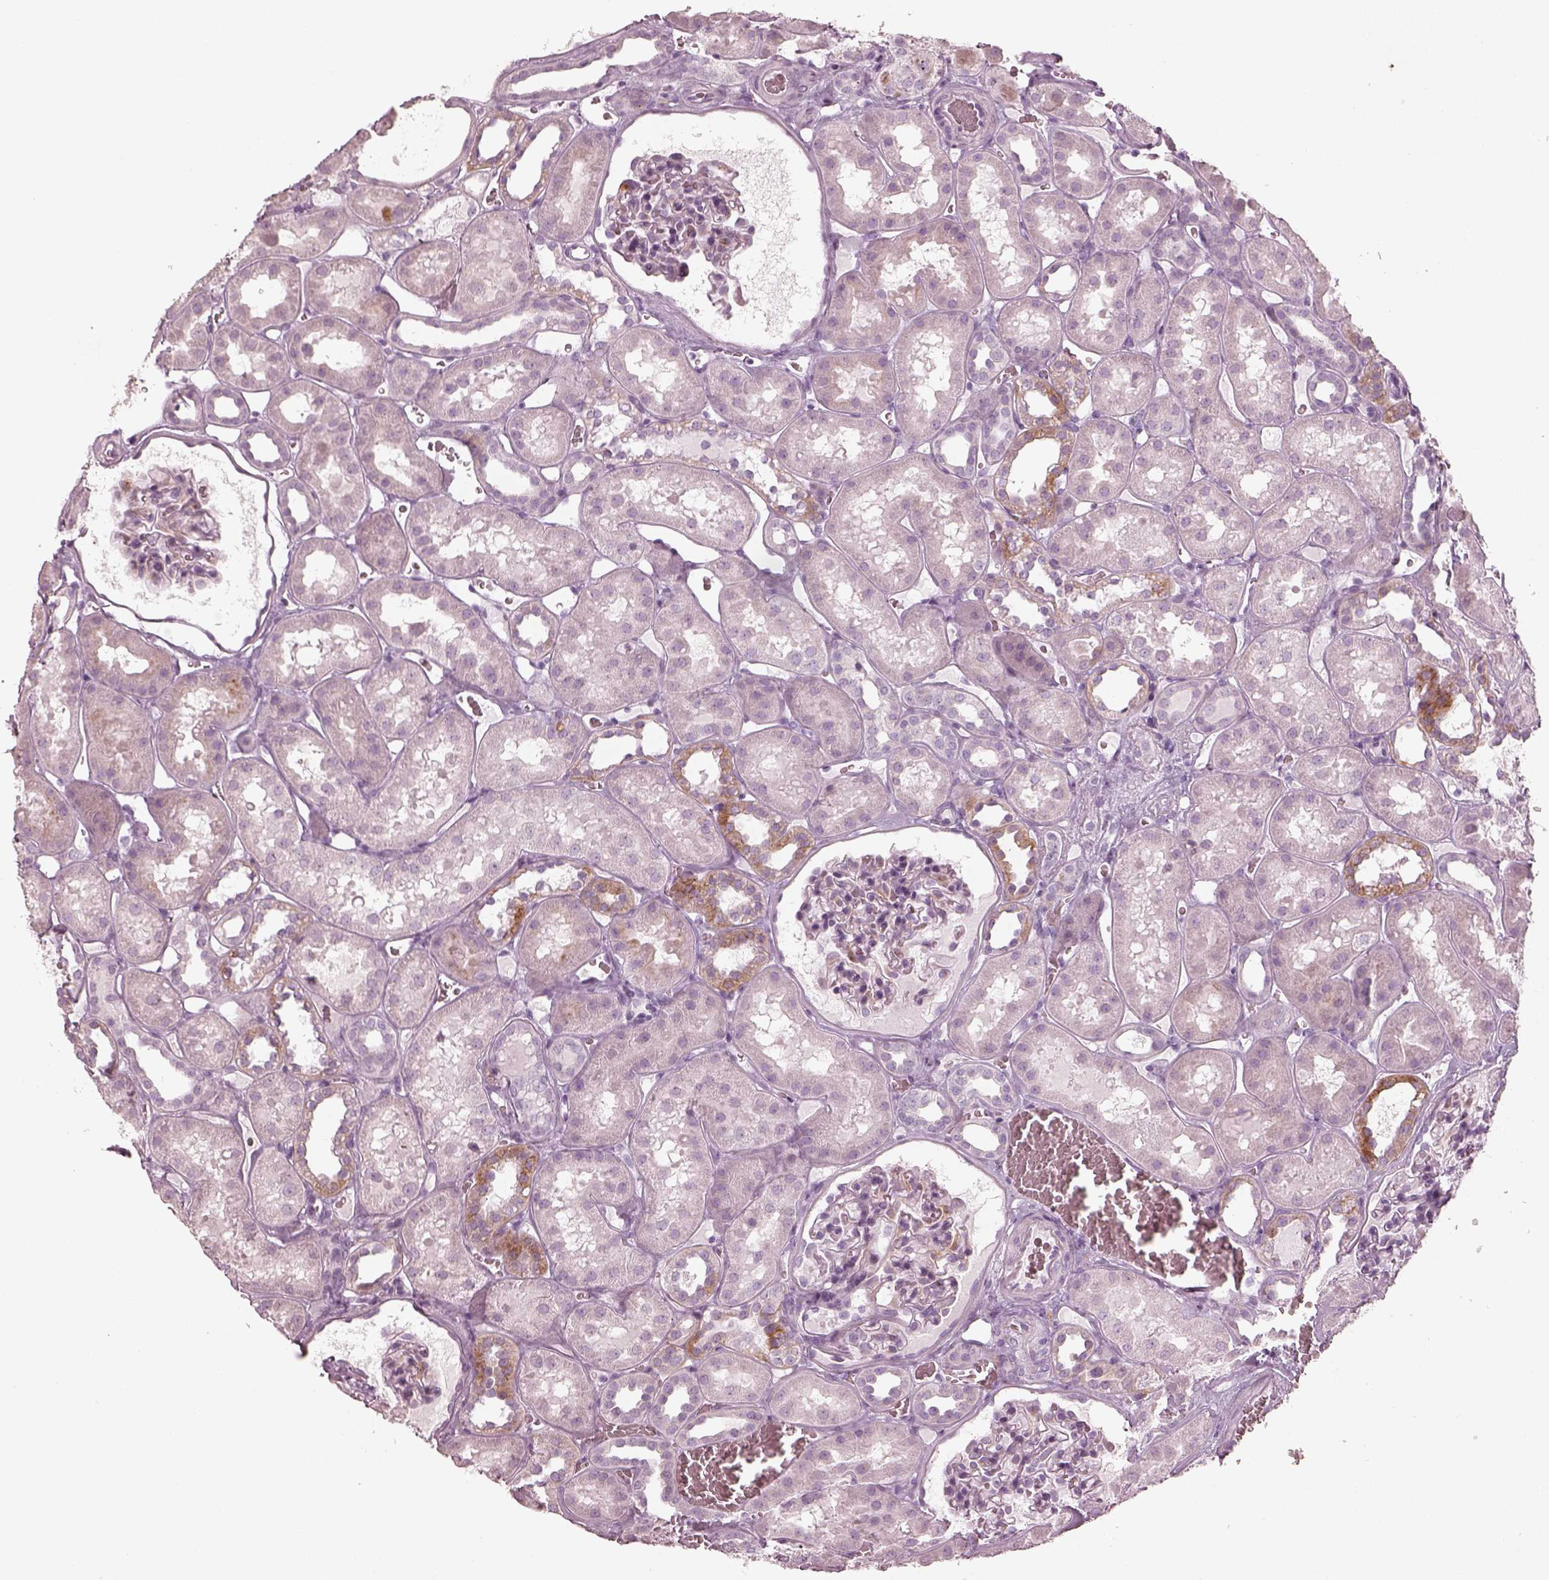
{"staining": {"intensity": "weak", "quantity": "<25%", "location": "cytoplasmic/membranous"}, "tissue": "kidney", "cell_type": "Cells in glomeruli", "image_type": "normal", "snomed": [{"axis": "morphology", "description": "Normal tissue, NOS"}, {"axis": "topography", "description": "Kidney"}], "caption": "IHC image of unremarkable kidney stained for a protein (brown), which reveals no expression in cells in glomeruli.", "gene": "ENSG00000289258", "patient": {"sex": "female", "age": 41}}